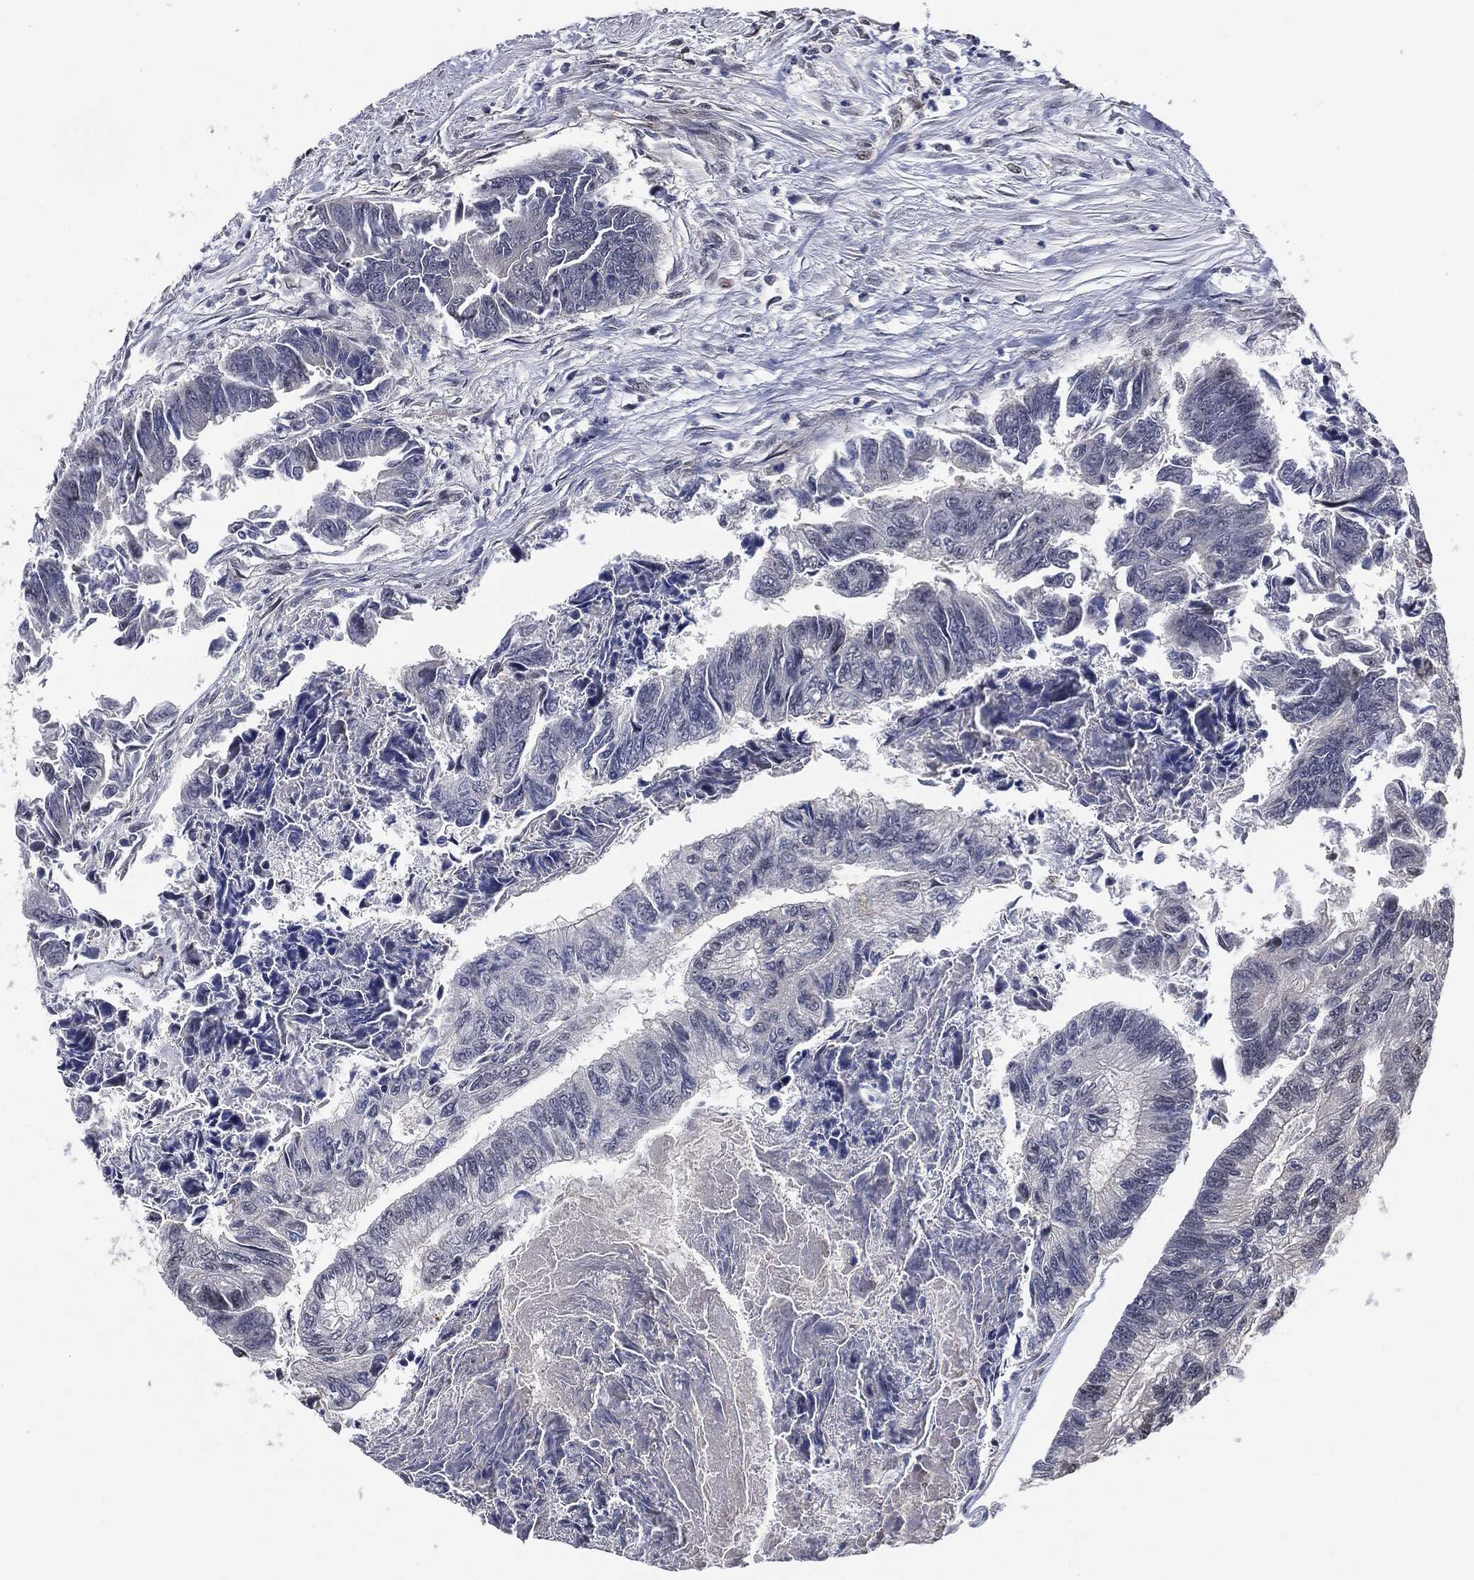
{"staining": {"intensity": "negative", "quantity": "none", "location": "none"}, "tissue": "colorectal cancer", "cell_type": "Tumor cells", "image_type": "cancer", "snomed": [{"axis": "morphology", "description": "Adenocarcinoma, NOS"}, {"axis": "topography", "description": "Colon"}], "caption": "Immunohistochemistry histopathology image of neoplastic tissue: colorectal cancer (adenocarcinoma) stained with DAB (3,3'-diaminobenzidine) shows no significant protein staining in tumor cells.", "gene": "SHLD2", "patient": {"sex": "female", "age": 65}}